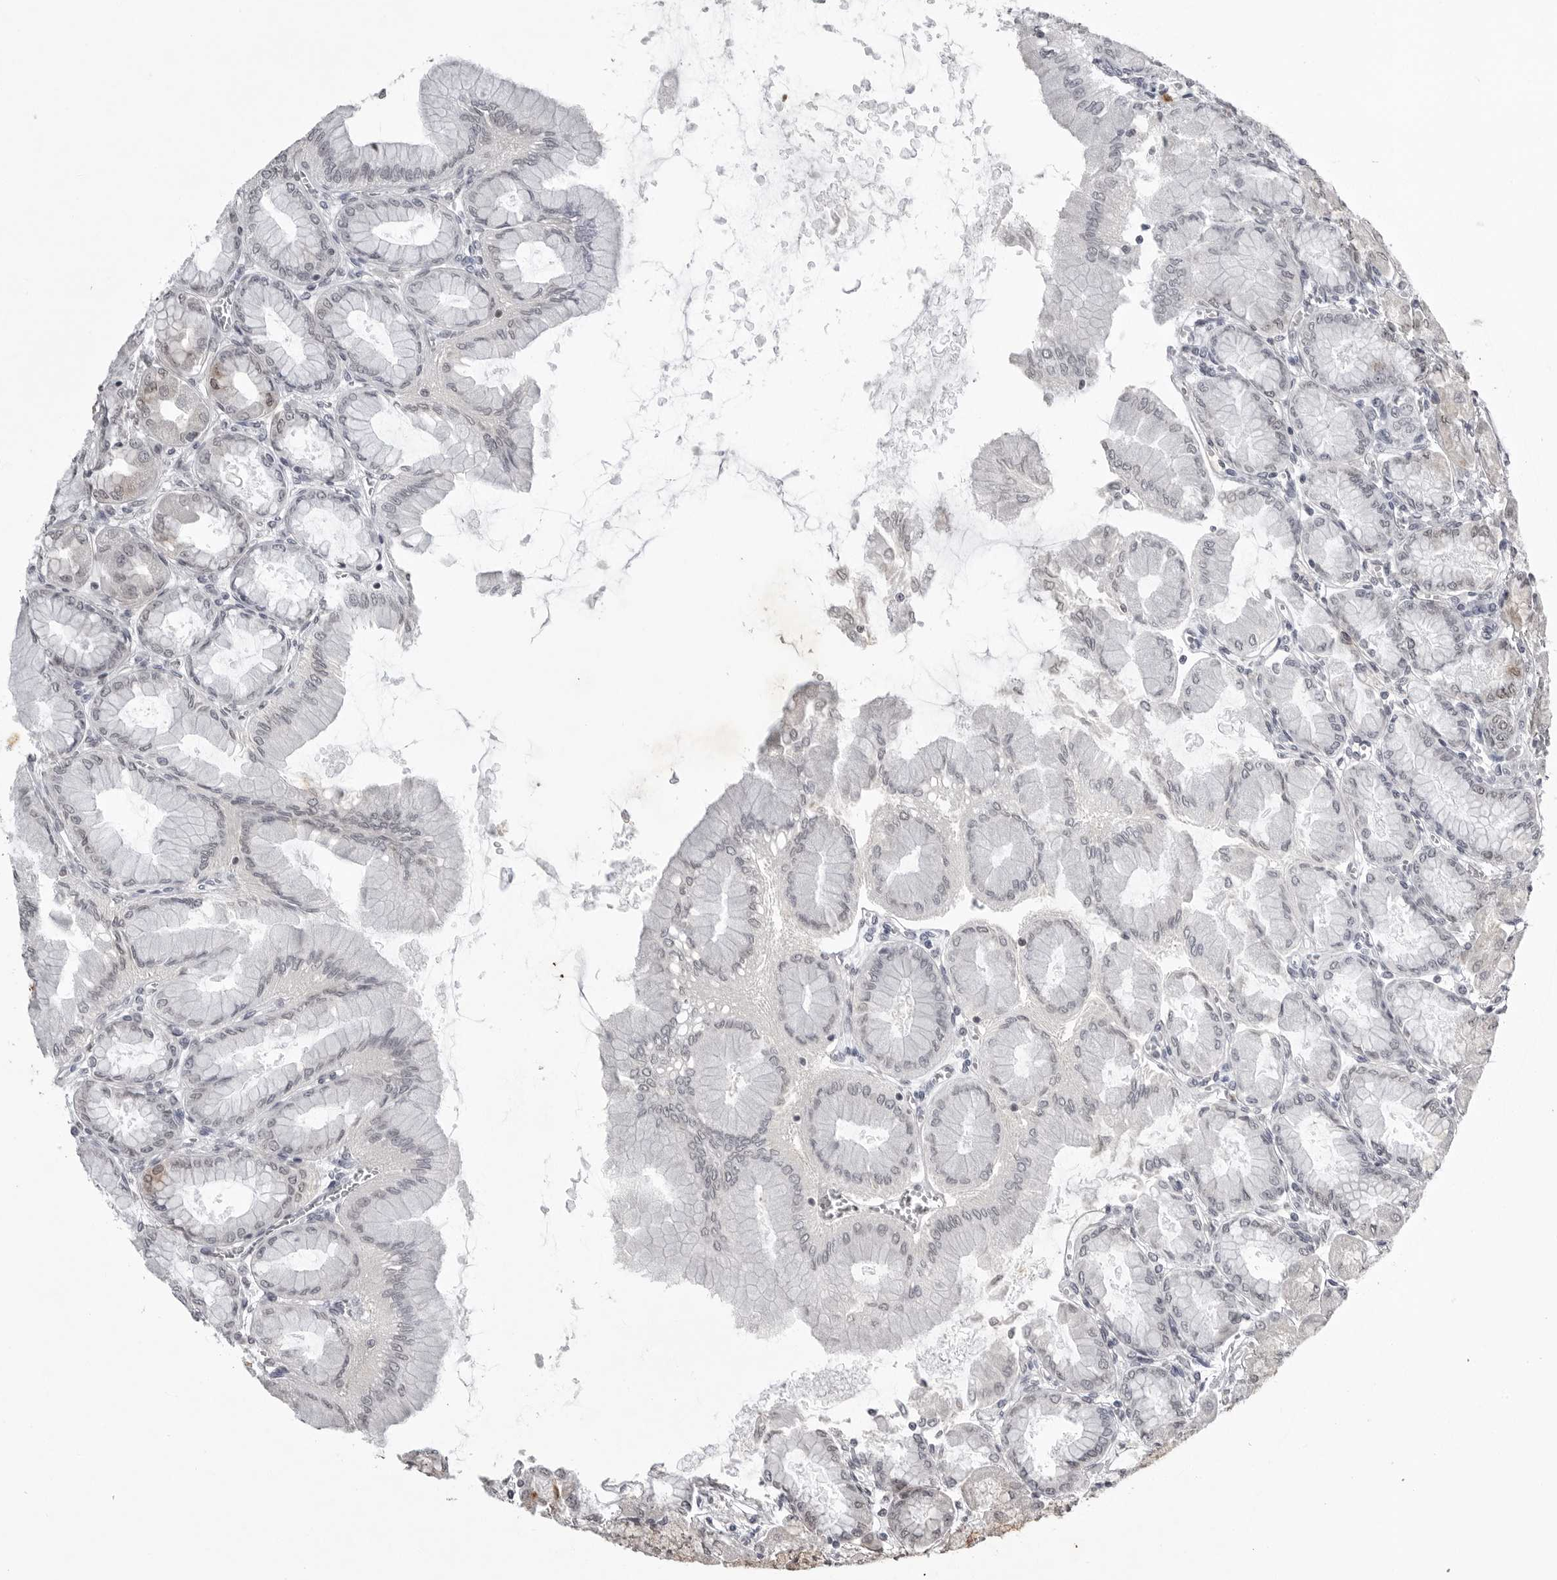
{"staining": {"intensity": "strong", "quantity": "<25%", "location": "cytoplasmic/membranous"}, "tissue": "stomach", "cell_type": "Glandular cells", "image_type": "normal", "snomed": [{"axis": "morphology", "description": "Normal tissue, NOS"}, {"axis": "topography", "description": "Stomach, upper"}], "caption": "Glandular cells reveal medium levels of strong cytoplasmic/membranous expression in approximately <25% of cells in unremarkable stomach.", "gene": "RRM1", "patient": {"sex": "female", "age": 56}}